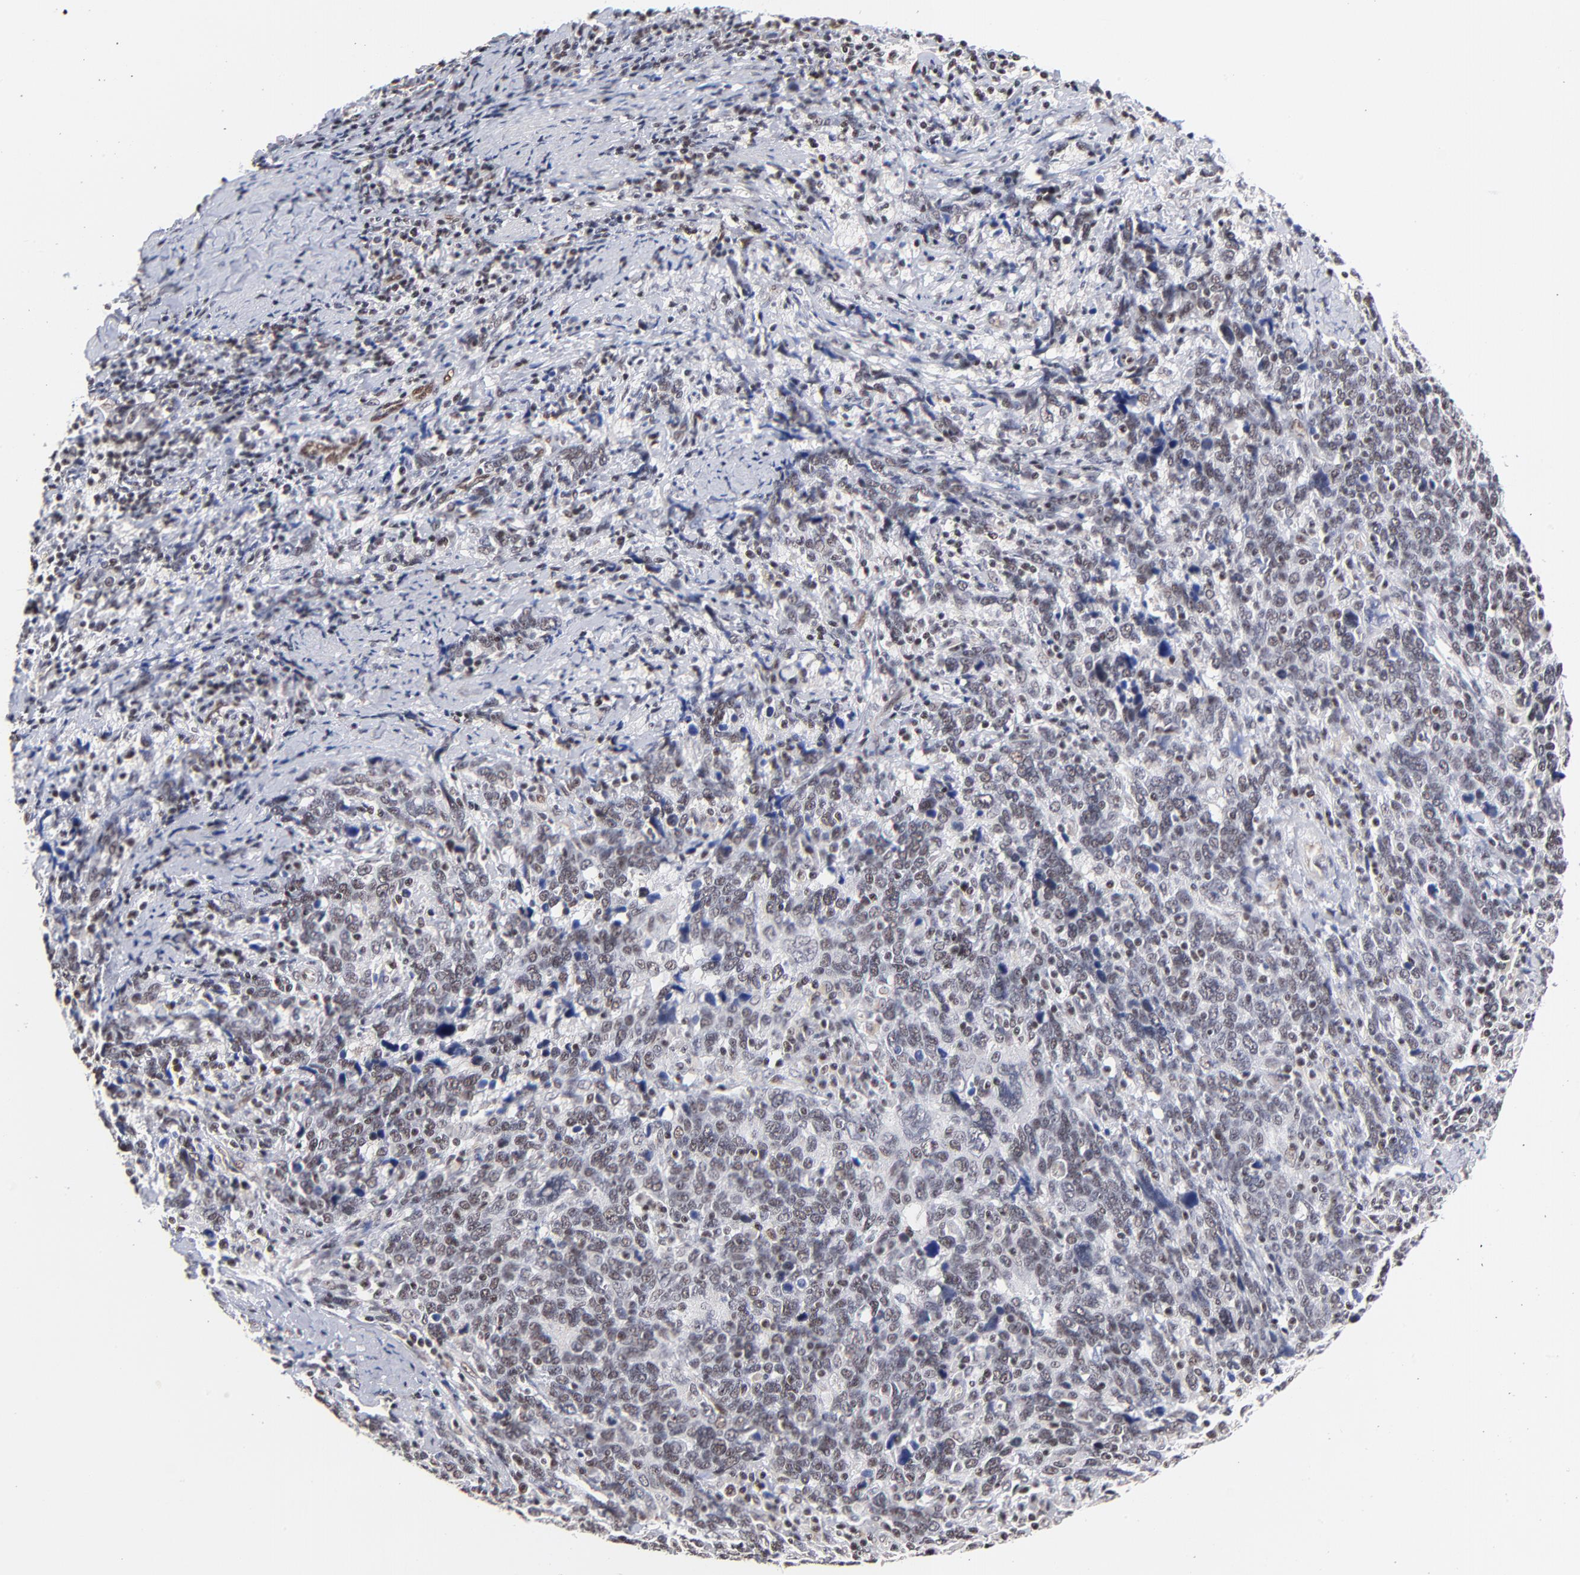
{"staining": {"intensity": "weak", "quantity": ">75%", "location": "nuclear"}, "tissue": "cervical cancer", "cell_type": "Tumor cells", "image_type": "cancer", "snomed": [{"axis": "morphology", "description": "Squamous cell carcinoma, NOS"}, {"axis": "topography", "description": "Cervix"}], "caption": "Immunohistochemical staining of cervical cancer reveals weak nuclear protein positivity in approximately >75% of tumor cells.", "gene": "GABPA", "patient": {"sex": "female", "age": 41}}